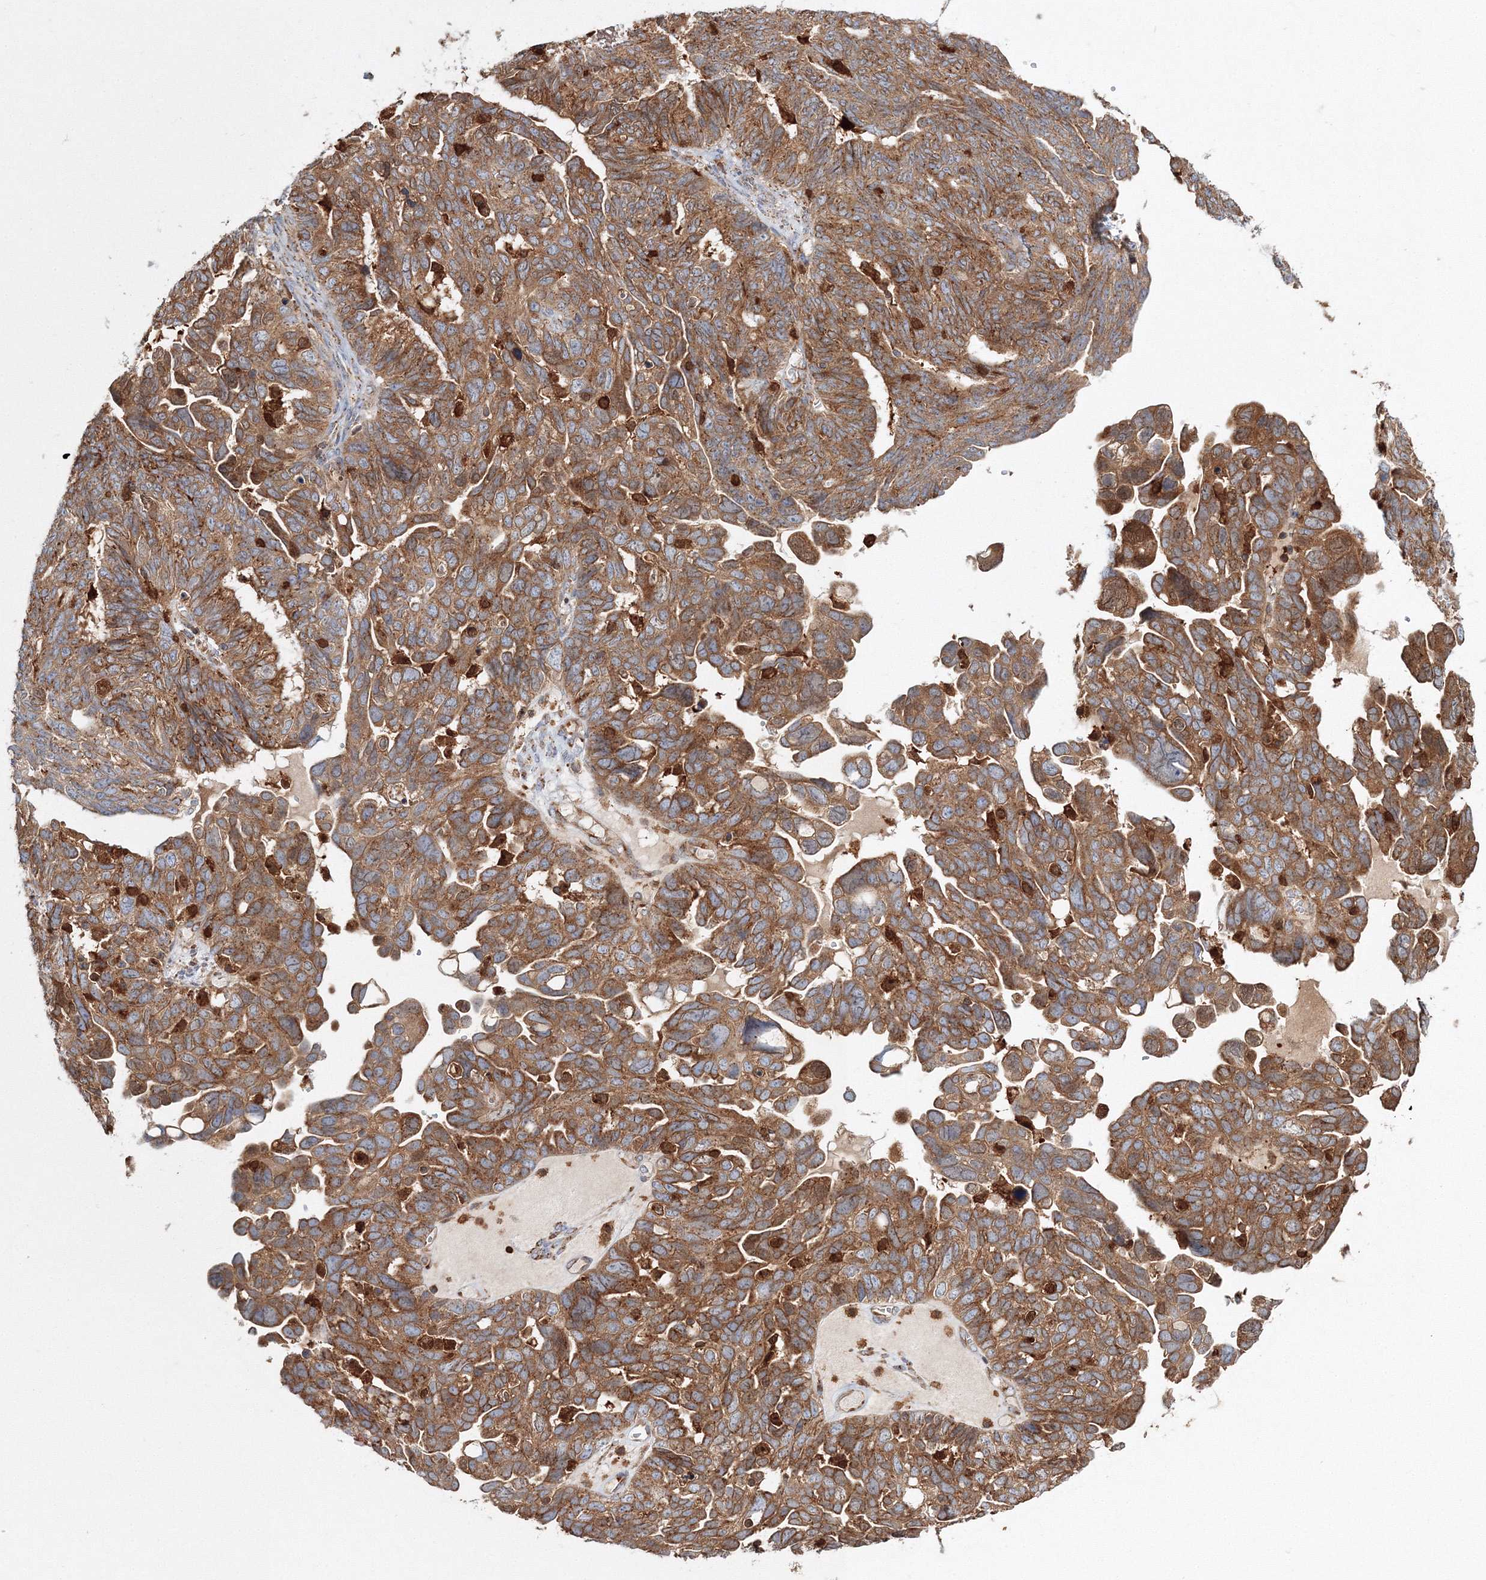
{"staining": {"intensity": "moderate", "quantity": ">75%", "location": "cytoplasmic/membranous"}, "tissue": "ovarian cancer", "cell_type": "Tumor cells", "image_type": "cancer", "snomed": [{"axis": "morphology", "description": "Cystadenocarcinoma, serous, NOS"}, {"axis": "topography", "description": "Ovary"}], "caption": "A brown stain highlights moderate cytoplasmic/membranous staining of a protein in ovarian cancer tumor cells.", "gene": "ARCN1", "patient": {"sex": "female", "age": 79}}